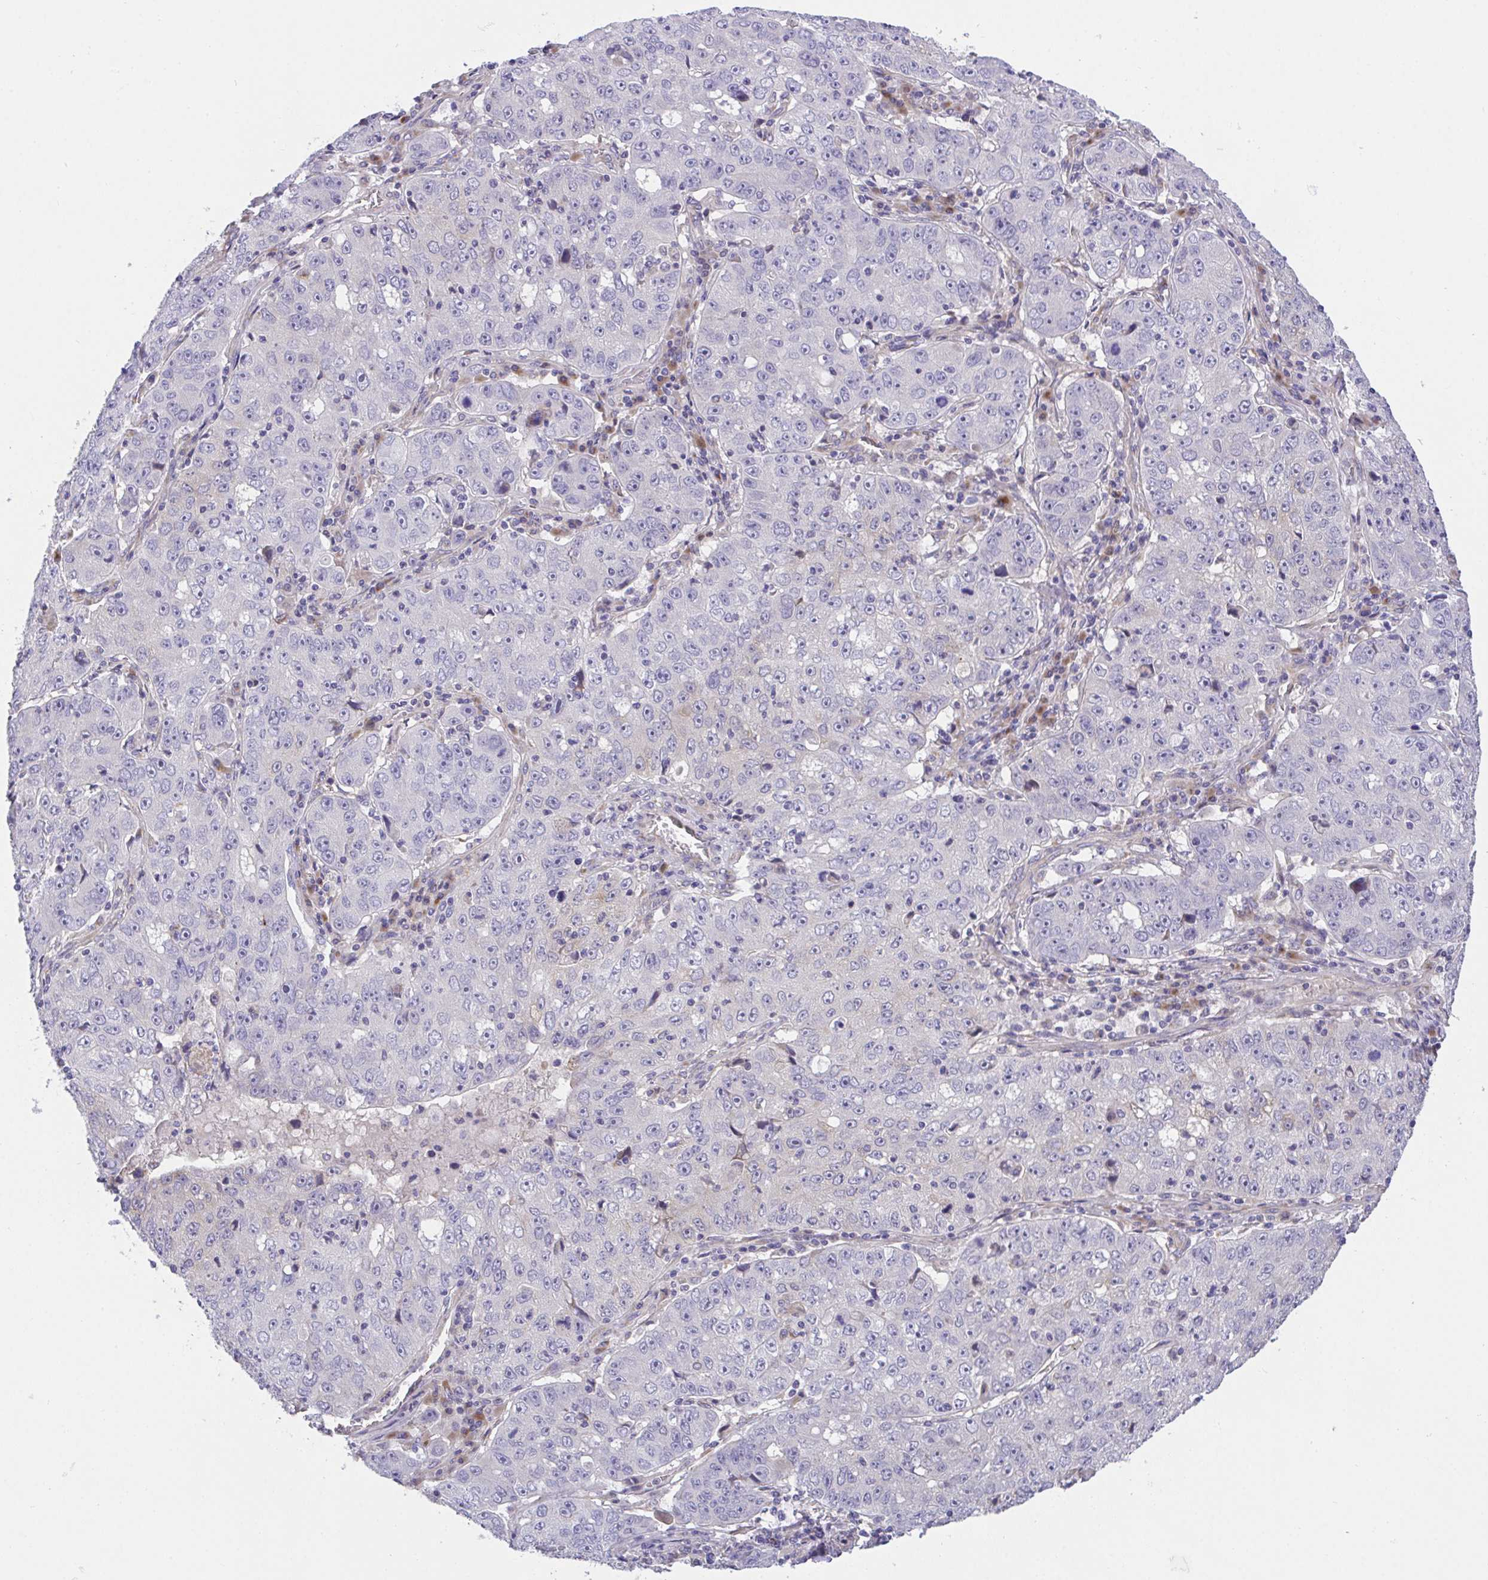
{"staining": {"intensity": "negative", "quantity": "none", "location": "none"}, "tissue": "lung cancer", "cell_type": "Tumor cells", "image_type": "cancer", "snomed": [{"axis": "morphology", "description": "Normal morphology"}, {"axis": "morphology", "description": "Adenocarcinoma, NOS"}, {"axis": "topography", "description": "Lymph node"}, {"axis": "topography", "description": "Lung"}], "caption": "The photomicrograph exhibits no significant positivity in tumor cells of lung adenocarcinoma.", "gene": "MIA3", "patient": {"sex": "female", "age": 57}}